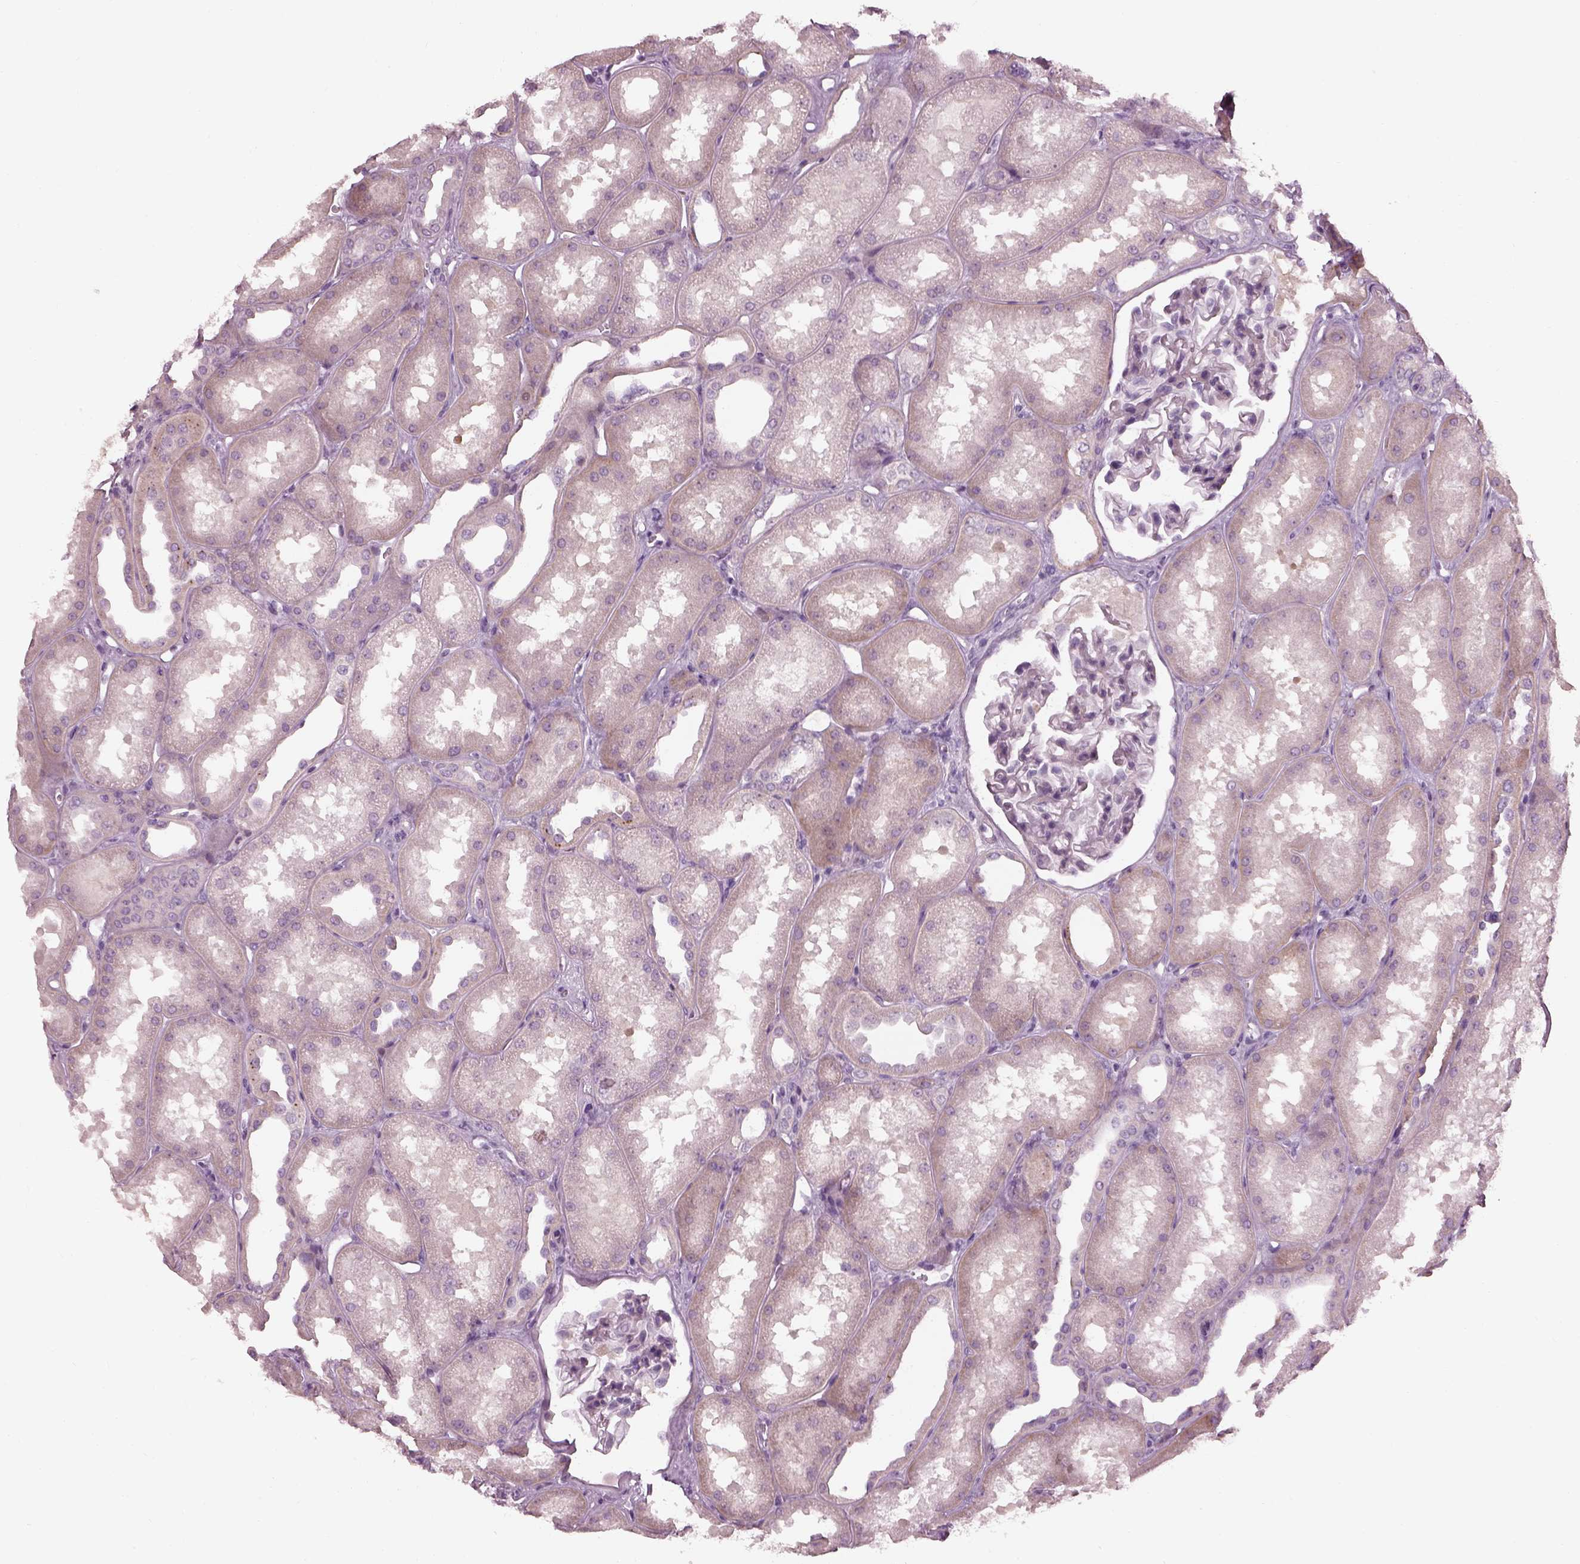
{"staining": {"intensity": "negative", "quantity": "none", "location": "none"}, "tissue": "kidney", "cell_type": "Cells in glomeruli", "image_type": "normal", "snomed": [{"axis": "morphology", "description": "Normal tissue, NOS"}, {"axis": "topography", "description": "Kidney"}], "caption": "DAB (3,3'-diaminobenzidine) immunohistochemical staining of normal human kidney displays no significant staining in cells in glomeruli.", "gene": "CACNG4", "patient": {"sex": "male", "age": 61}}